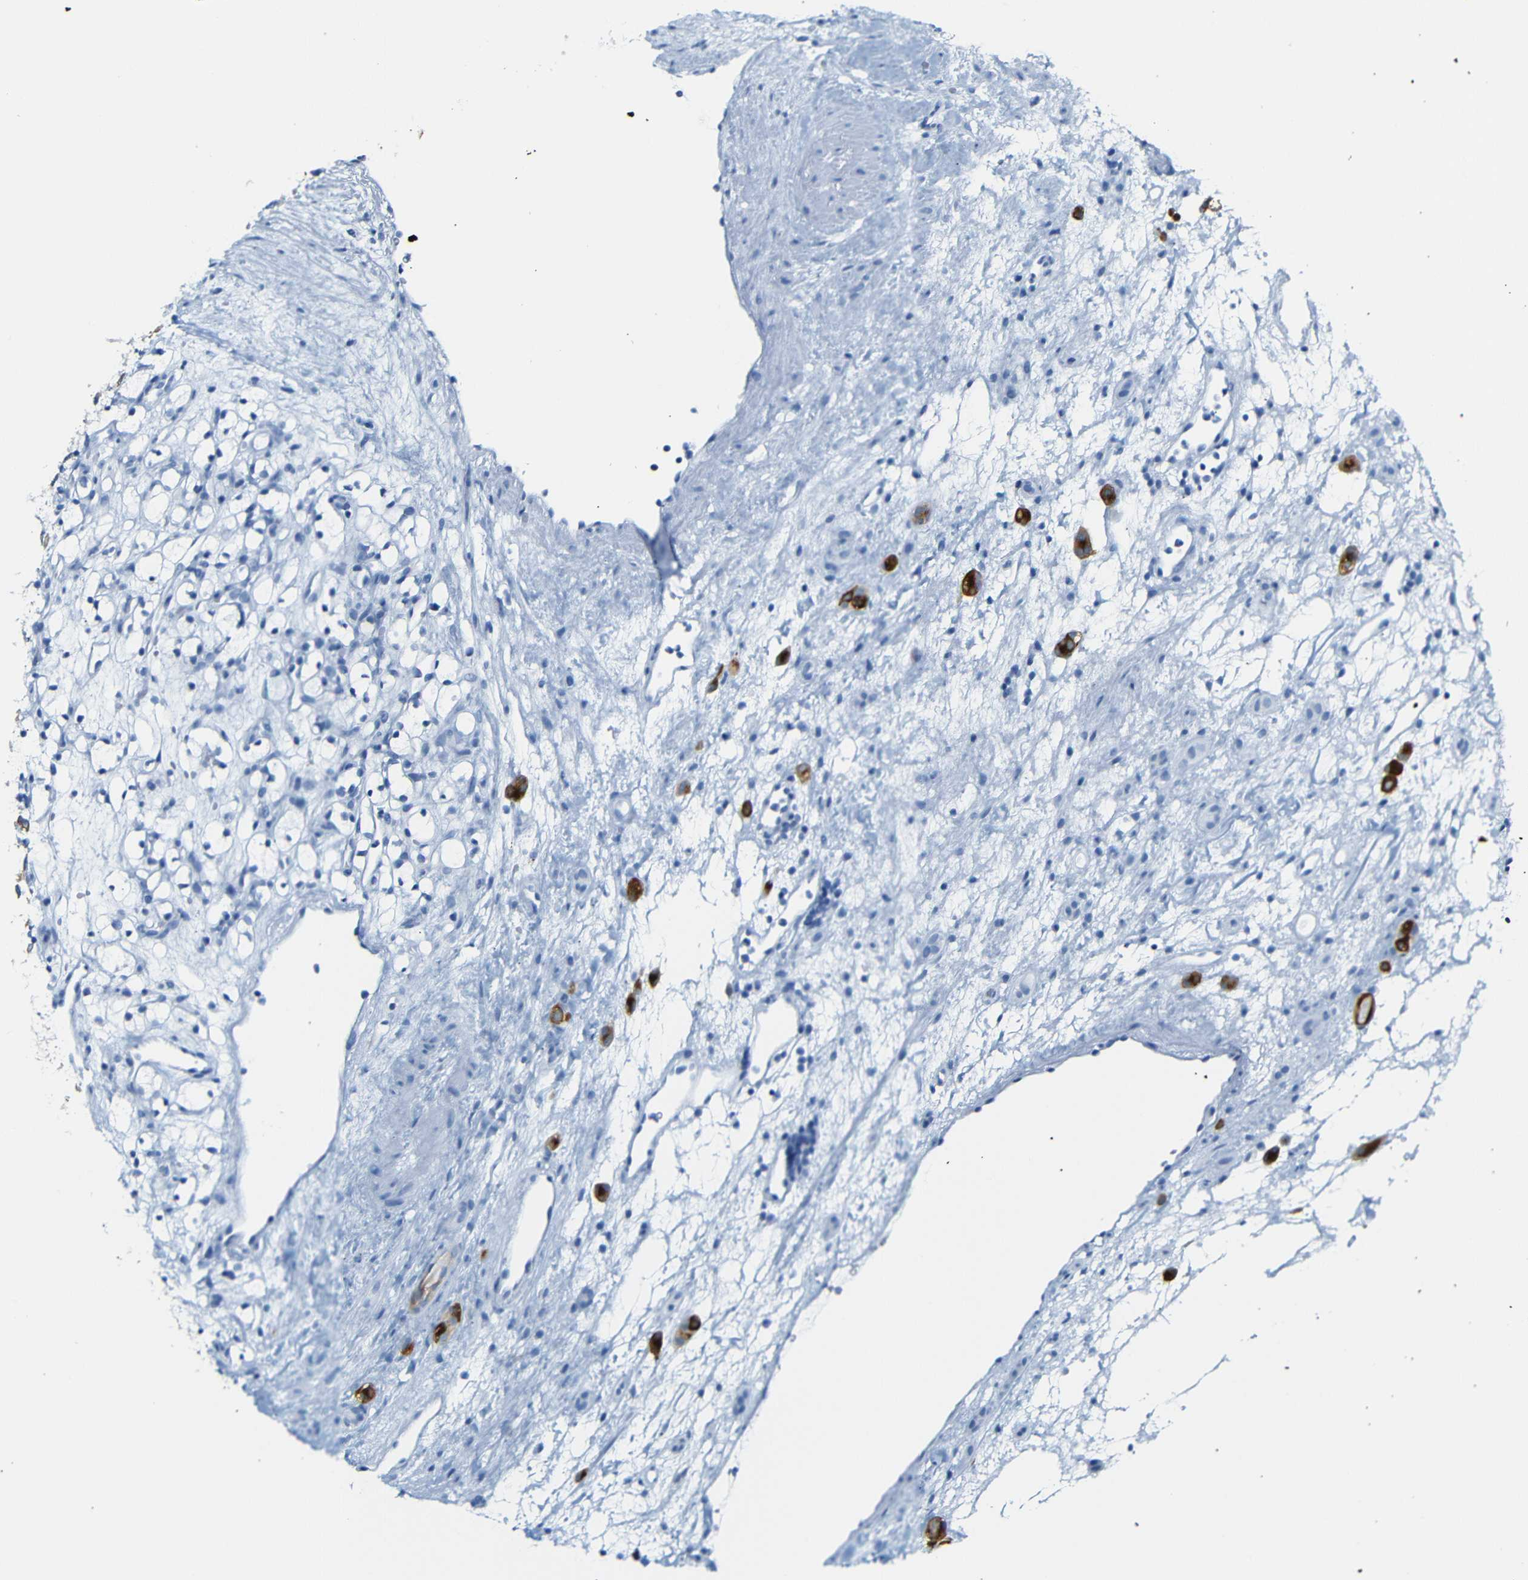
{"staining": {"intensity": "negative", "quantity": "none", "location": "none"}, "tissue": "renal cancer", "cell_type": "Tumor cells", "image_type": "cancer", "snomed": [{"axis": "morphology", "description": "Adenocarcinoma, NOS"}, {"axis": "topography", "description": "Kidney"}], "caption": "The micrograph reveals no staining of tumor cells in renal adenocarcinoma. (IHC, brightfield microscopy, high magnification).", "gene": "DYNAP", "patient": {"sex": "female", "age": 60}}